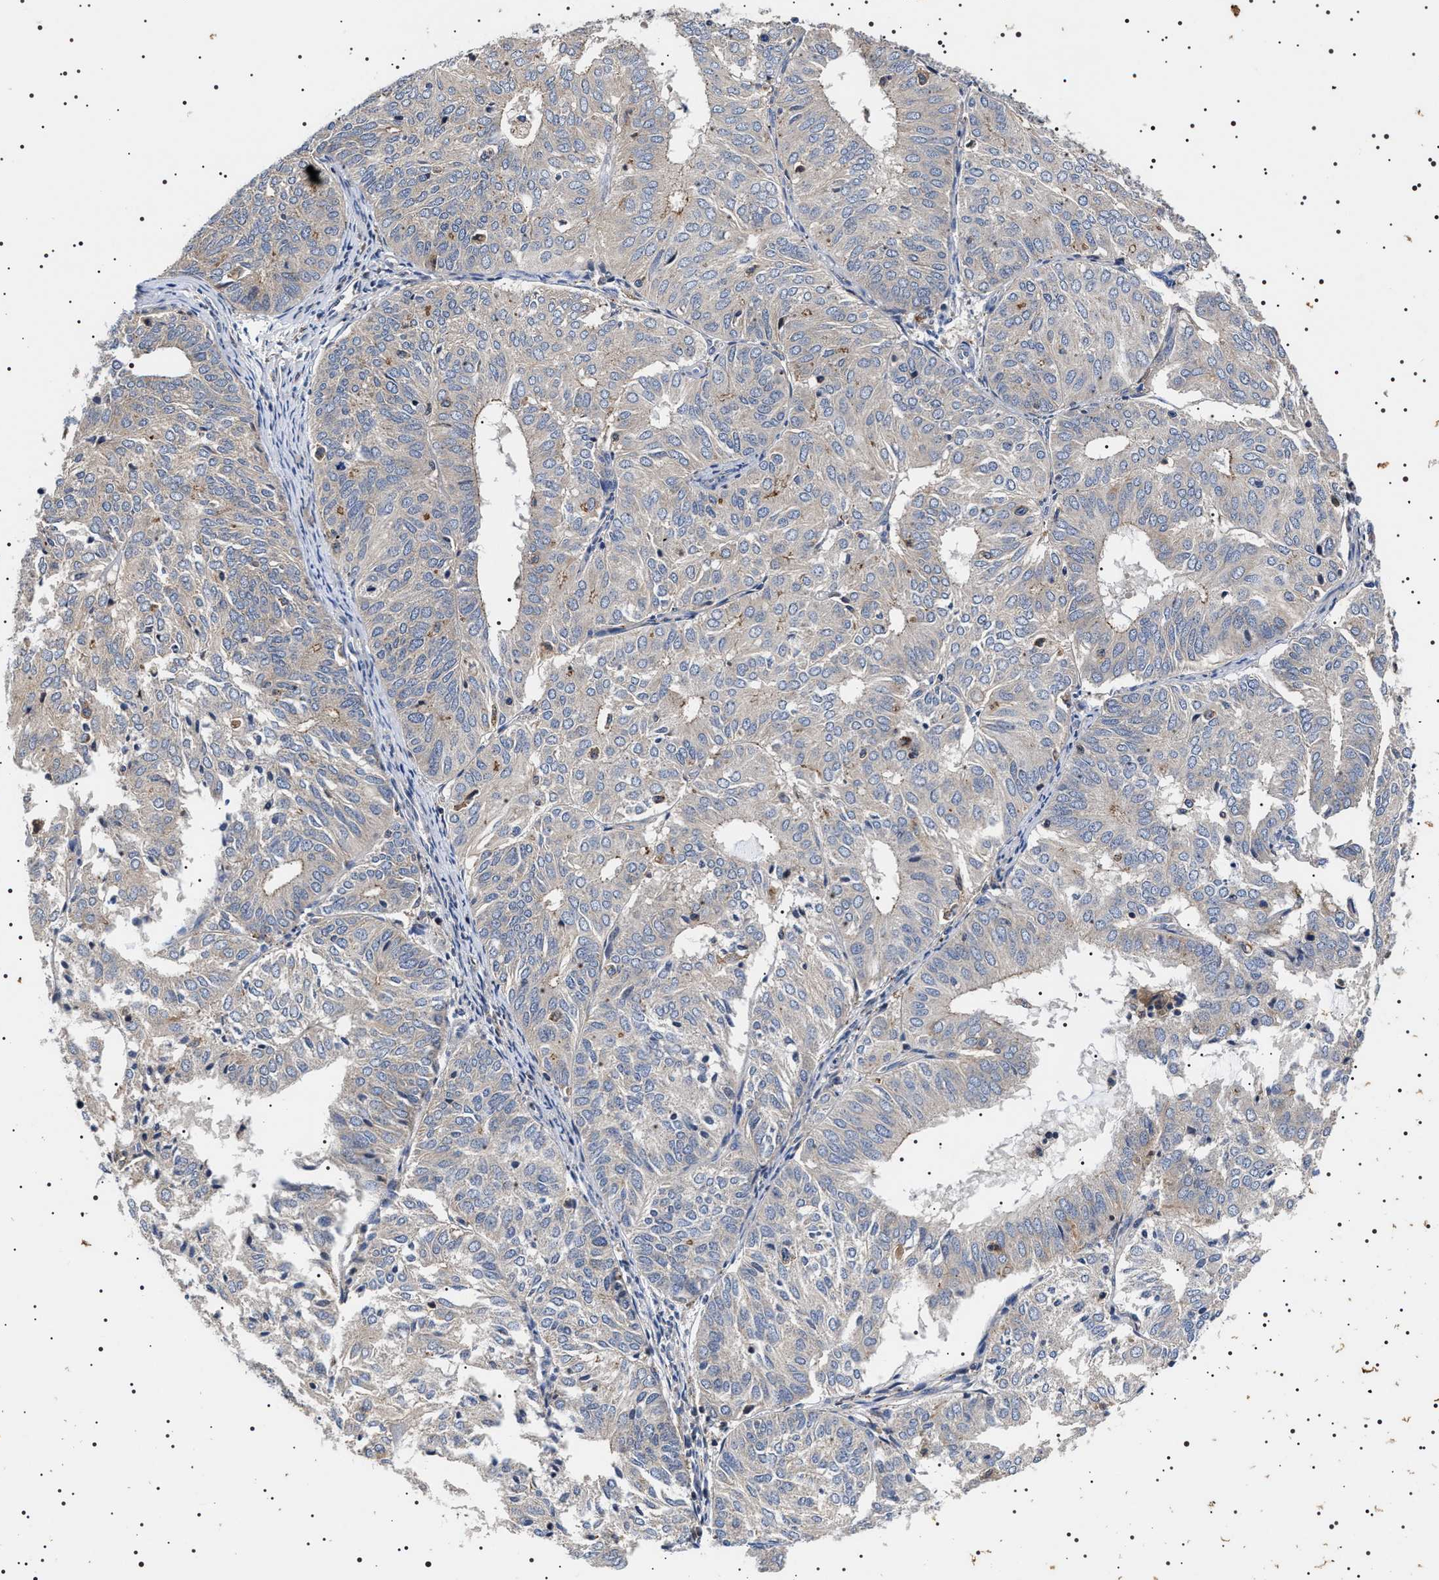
{"staining": {"intensity": "weak", "quantity": "<25%", "location": "cytoplasmic/membranous"}, "tissue": "endometrial cancer", "cell_type": "Tumor cells", "image_type": "cancer", "snomed": [{"axis": "morphology", "description": "Adenocarcinoma, NOS"}, {"axis": "topography", "description": "Uterus"}], "caption": "Endometrial adenocarcinoma stained for a protein using immunohistochemistry displays no expression tumor cells.", "gene": "SLC4A7", "patient": {"sex": "female", "age": 60}}